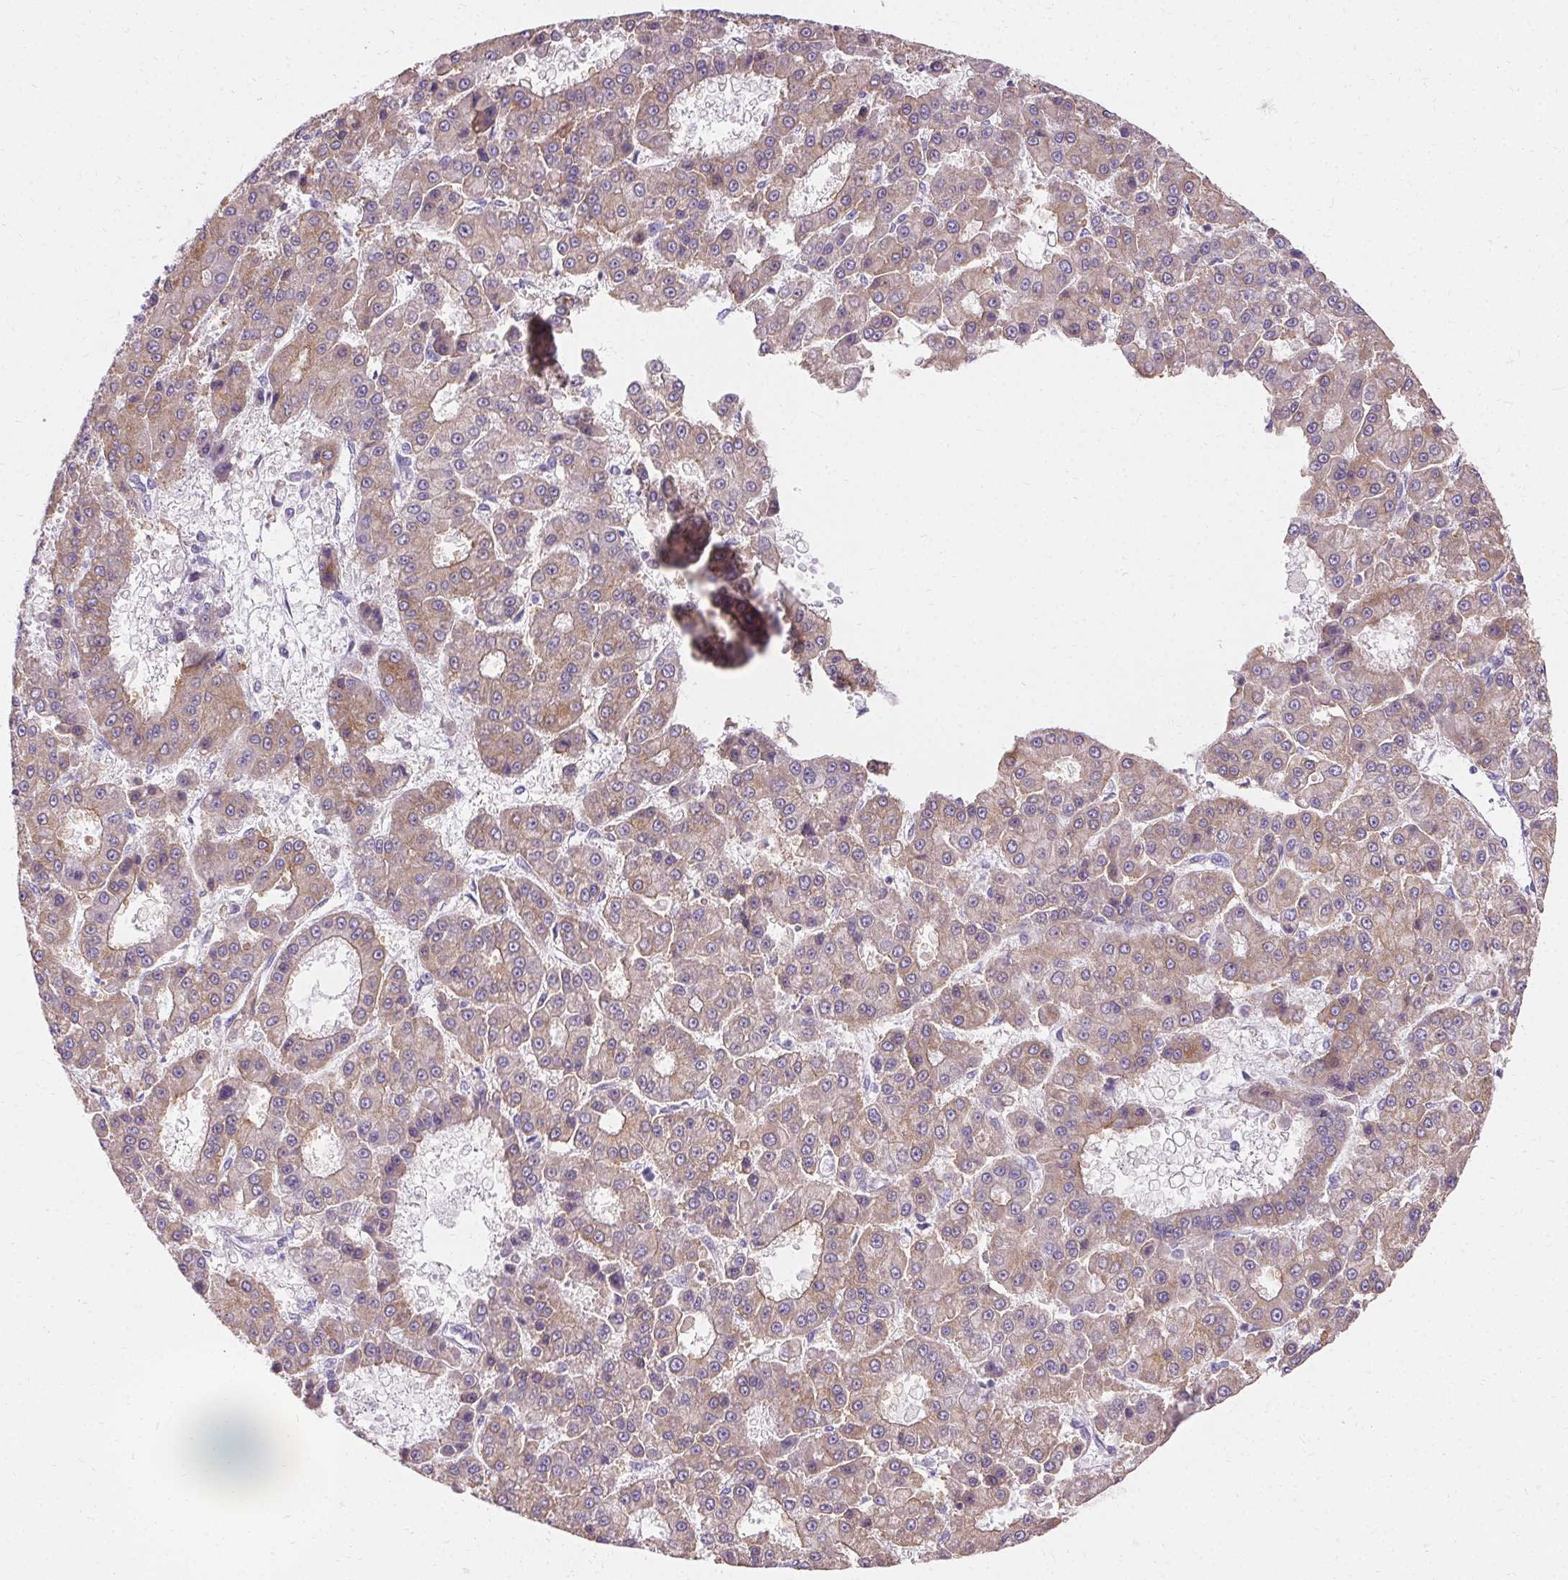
{"staining": {"intensity": "weak", "quantity": ">75%", "location": "cytoplasmic/membranous"}, "tissue": "liver cancer", "cell_type": "Tumor cells", "image_type": "cancer", "snomed": [{"axis": "morphology", "description": "Carcinoma, Hepatocellular, NOS"}, {"axis": "topography", "description": "Liver"}], "caption": "Brown immunohistochemical staining in liver hepatocellular carcinoma exhibits weak cytoplasmic/membranous expression in about >75% of tumor cells. The staining is performed using DAB (3,3'-diaminobenzidine) brown chromogen to label protein expression. The nuclei are counter-stained blue using hematoxylin.", "gene": "ASGR2", "patient": {"sex": "male", "age": 70}}